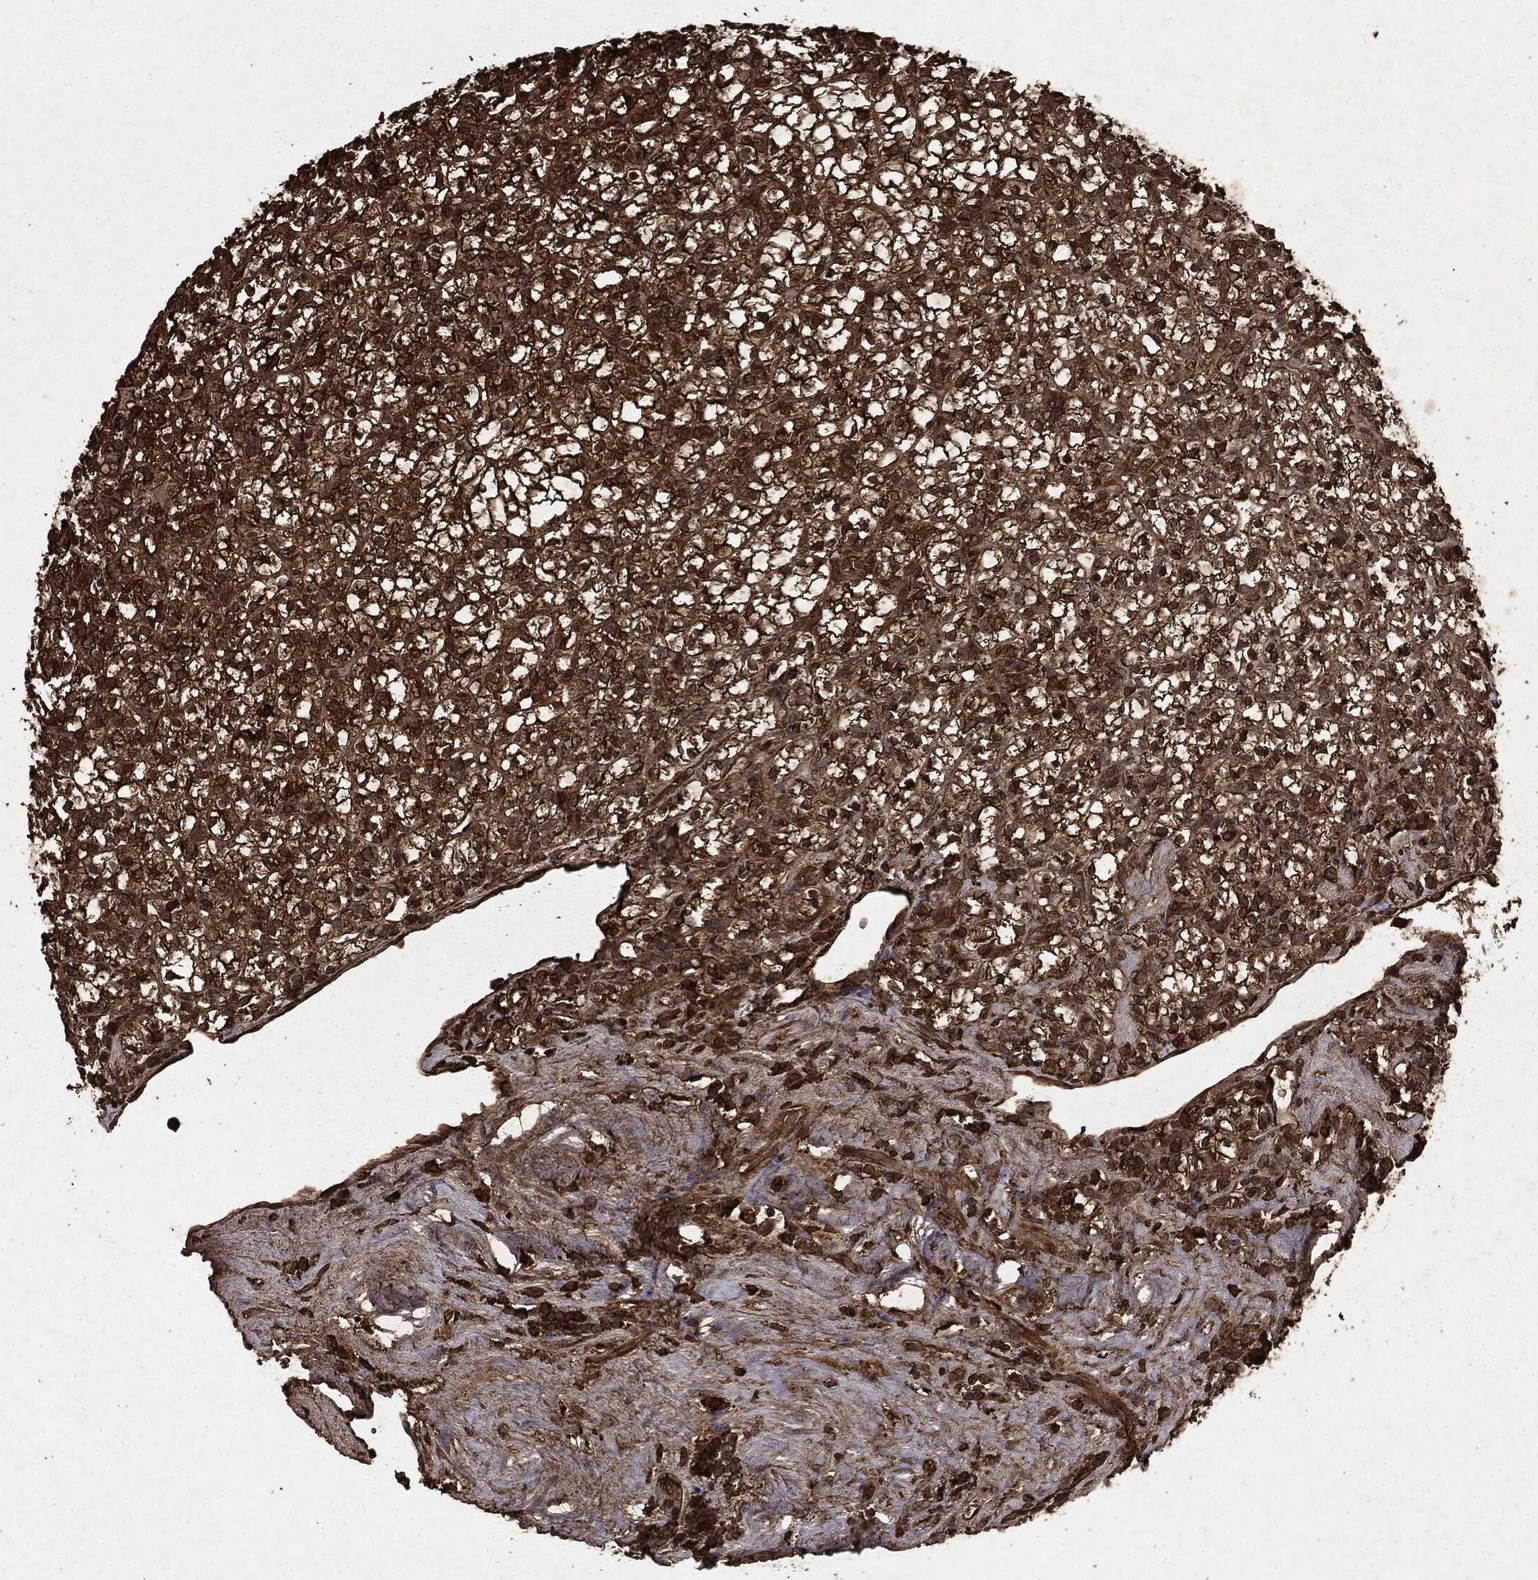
{"staining": {"intensity": "strong", "quantity": ">75%", "location": "cytoplasmic/membranous"}, "tissue": "renal cancer", "cell_type": "Tumor cells", "image_type": "cancer", "snomed": [{"axis": "morphology", "description": "Adenocarcinoma, NOS"}, {"axis": "topography", "description": "Kidney"}], "caption": "The immunohistochemical stain highlights strong cytoplasmic/membranous positivity in tumor cells of adenocarcinoma (renal) tissue.", "gene": "ARAF", "patient": {"sex": "female", "age": 89}}